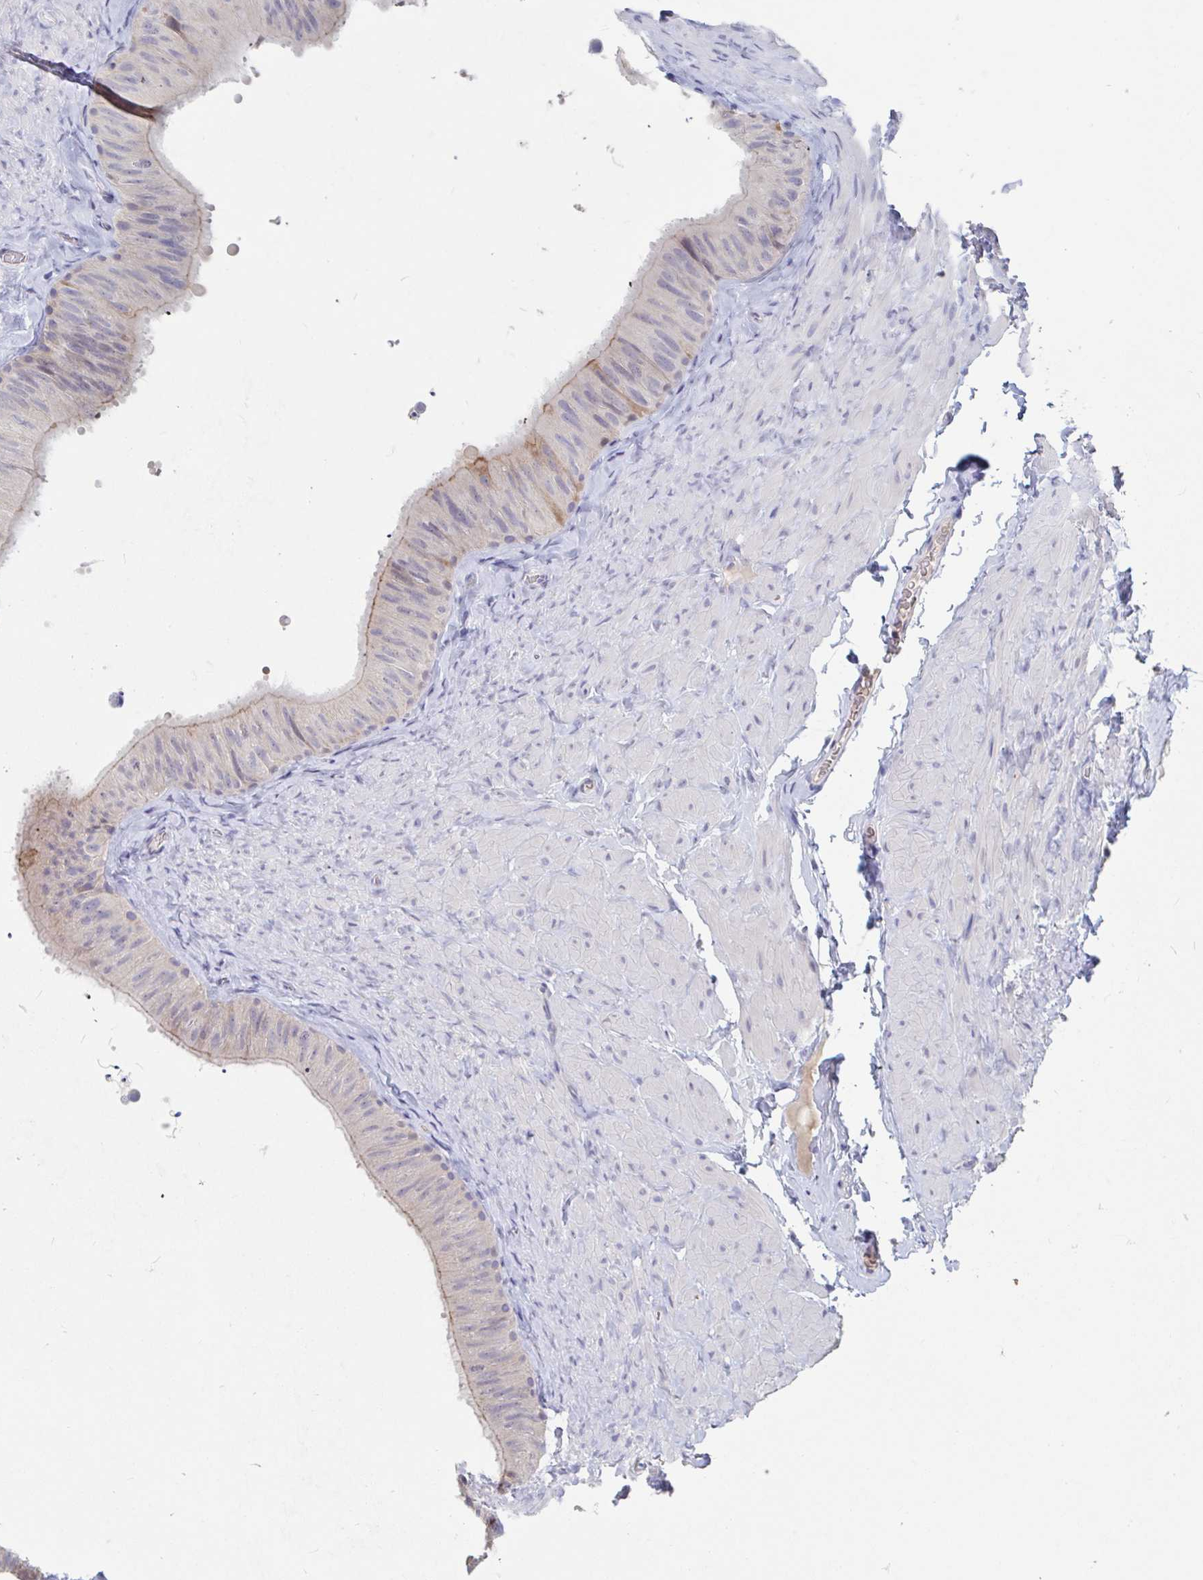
{"staining": {"intensity": "moderate", "quantity": "<25%", "location": "cytoplasmic/membranous"}, "tissue": "epididymis", "cell_type": "Glandular cells", "image_type": "normal", "snomed": [{"axis": "morphology", "description": "Normal tissue, NOS"}, {"axis": "topography", "description": "Epididymis, spermatic cord, NOS"}, {"axis": "topography", "description": "Epididymis"}], "caption": "The photomicrograph displays staining of unremarkable epididymis, revealing moderate cytoplasmic/membranous protein positivity (brown color) within glandular cells.", "gene": "UNKL", "patient": {"sex": "male", "age": 31}}